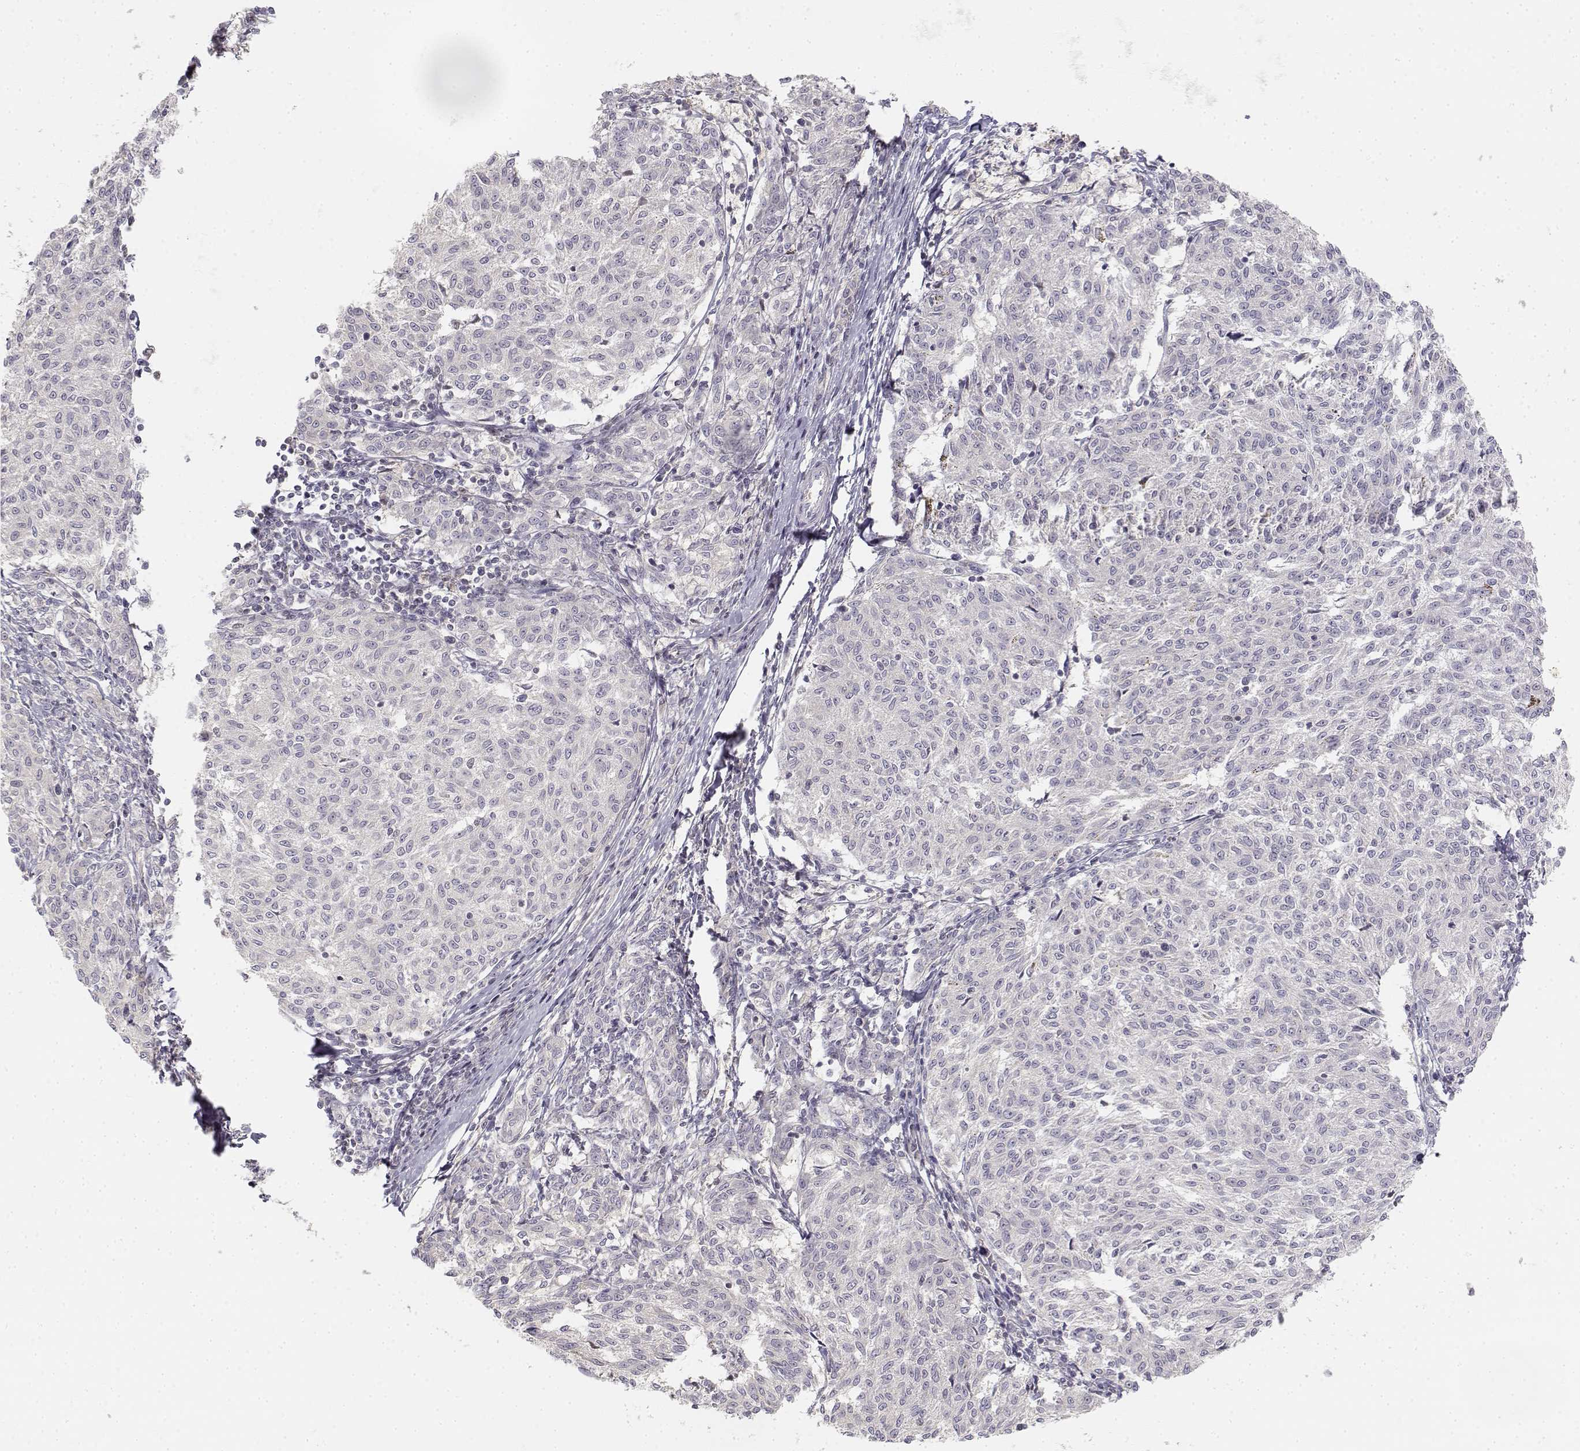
{"staining": {"intensity": "negative", "quantity": "none", "location": "none"}, "tissue": "melanoma", "cell_type": "Tumor cells", "image_type": "cancer", "snomed": [{"axis": "morphology", "description": "Malignant melanoma, NOS"}, {"axis": "topography", "description": "Skin"}], "caption": "Immunohistochemistry (IHC) micrograph of neoplastic tissue: human melanoma stained with DAB (3,3'-diaminobenzidine) displays no significant protein staining in tumor cells.", "gene": "GLIPR1L2", "patient": {"sex": "female", "age": 72}}